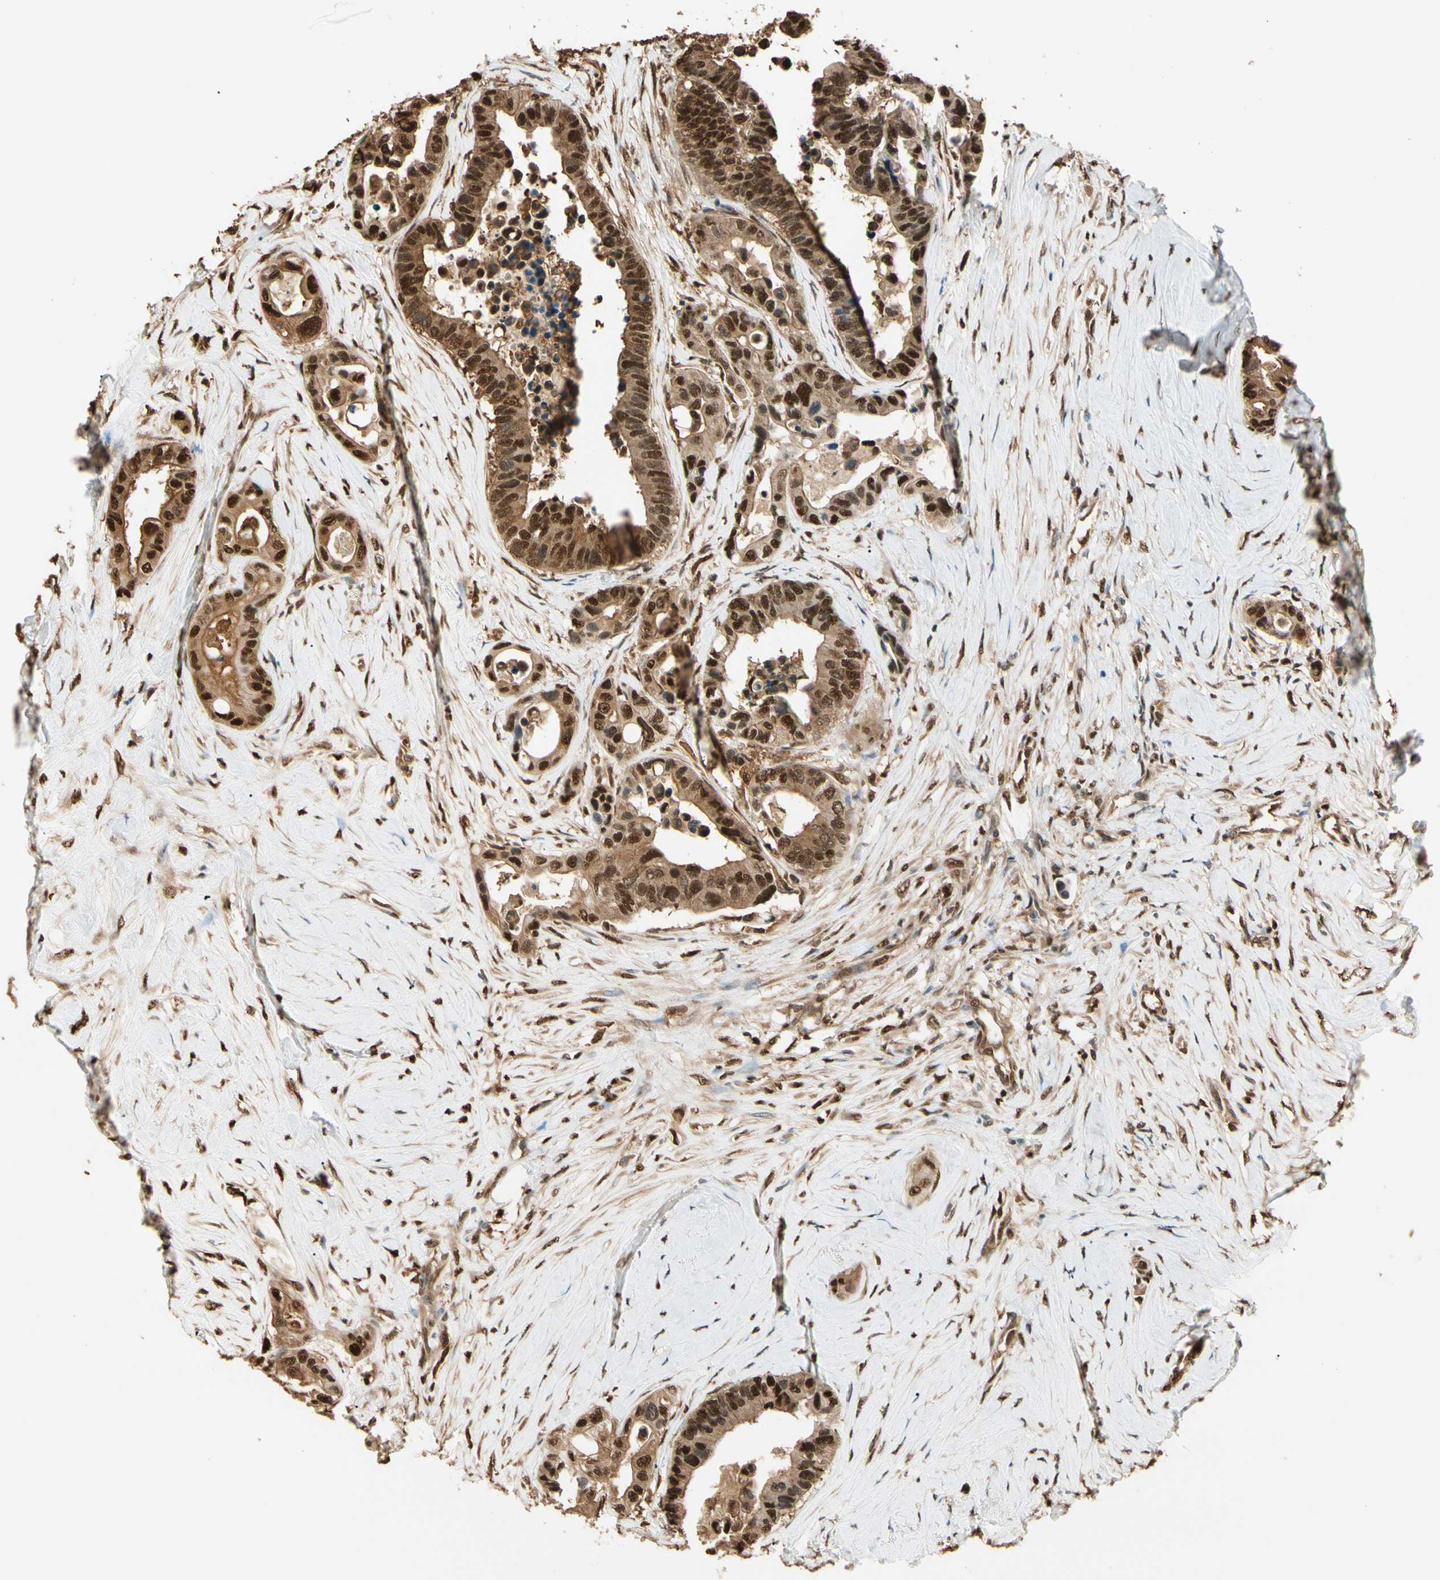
{"staining": {"intensity": "strong", "quantity": ">75%", "location": "cytoplasmic/membranous,nuclear"}, "tissue": "colorectal cancer", "cell_type": "Tumor cells", "image_type": "cancer", "snomed": [{"axis": "morphology", "description": "Normal tissue, NOS"}, {"axis": "morphology", "description": "Adenocarcinoma, NOS"}, {"axis": "topography", "description": "Colon"}], "caption": "Immunohistochemistry of human colorectal cancer demonstrates high levels of strong cytoplasmic/membranous and nuclear staining in about >75% of tumor cells.", "gene": "PNCK", "patient": {"sex": "male", "age": 82}}